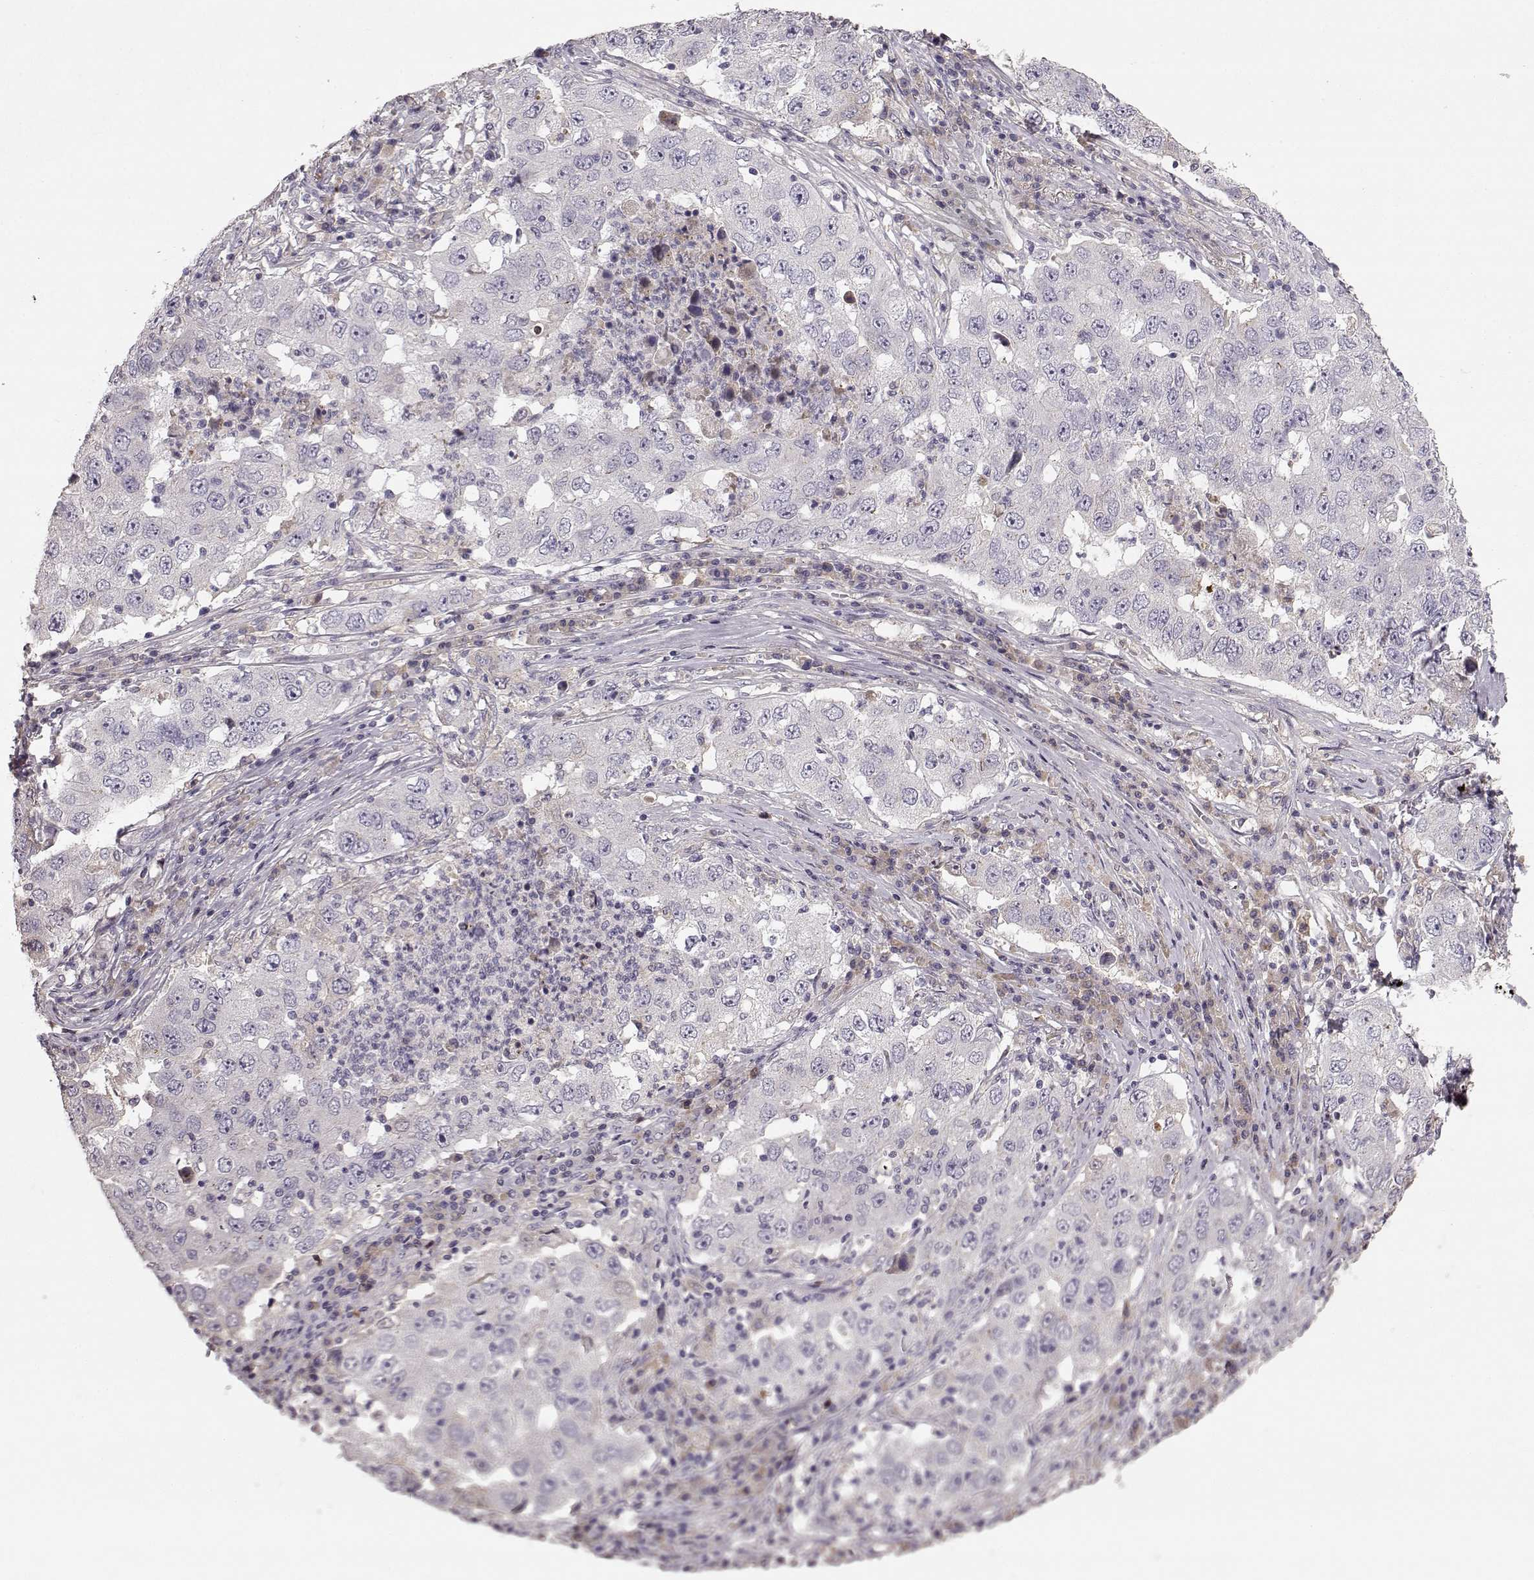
{"staining": {"intensity": "negative", "quantity": "none", "location": "none"}, "tissue": "lung cancer", "cell_type": "Tumor cells", "image_type": "cancer", "snomed": [{"axis": "morphology", "description": "Adenocarcinoma, NOS"}, {"axis": "topography", "description": "Lung"}], "caption": "Tumor cells are negative for protein expression in human adenocarcinoma (lung).", "gene": "YJEFN3", "patient": {"sex": "male", "age": 73}}